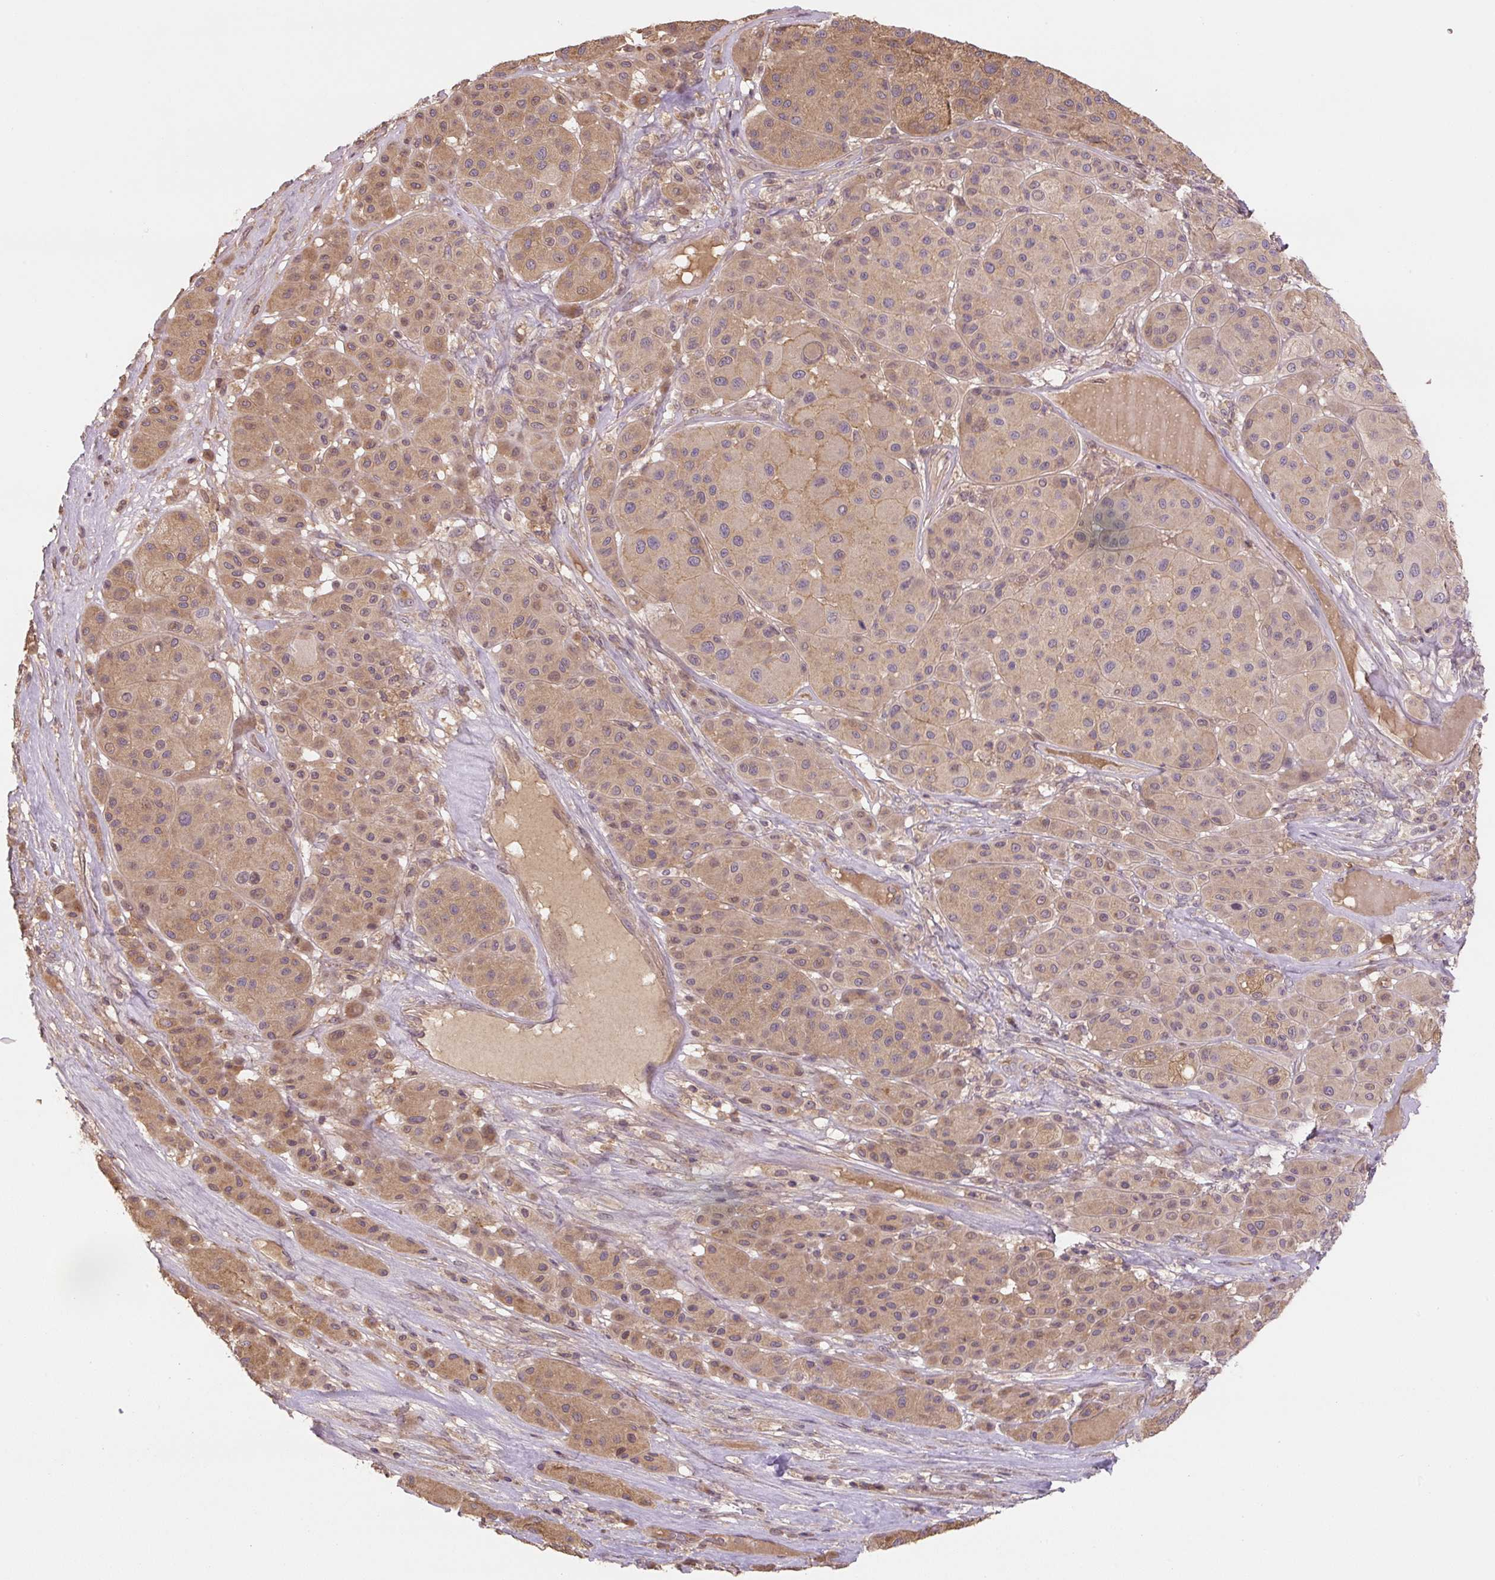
{"staining": {"intensity": "moderate", "quantity": ">75%", "location": "cytoplasmic/membranous,nuclear"}, "tissue": "melanoma", "cell_type": "Tumor cells", "image_type": "cancer", "snomed": [{"axis": "morphology", "description": "Malignant melanoma, Metastatic site"}, {"axis": "topography", "description": "Smooth muscle"}], "caption": "An image of melanoma stained for a protein displays moderate cytoplasmic/membranous and nuclear brown staining in tumor cells.", "gene": "C2orf73", "patient": {"sex": "male", "age": 41}}